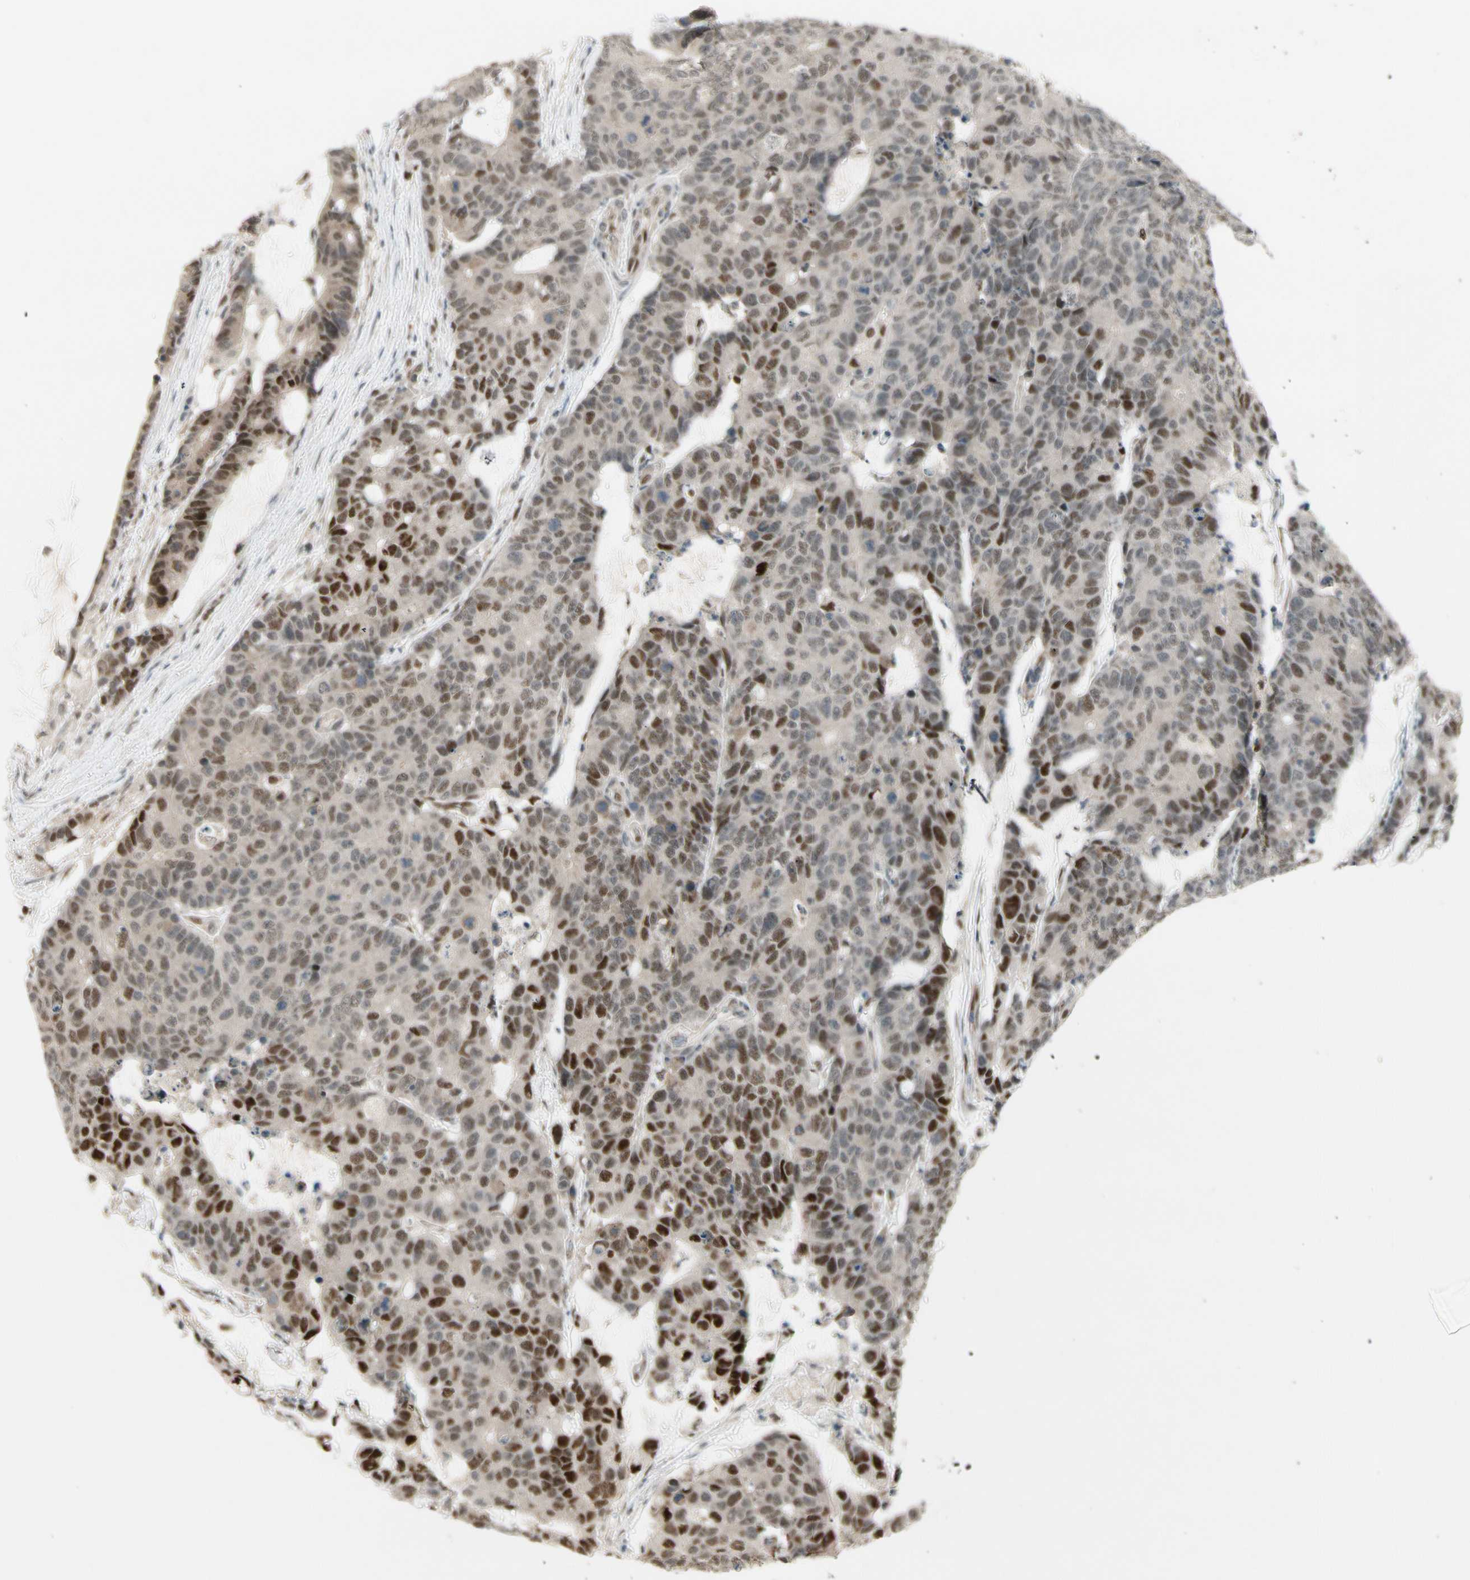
{"staining": {"intensity": "strong", "quantity": "25%-75%", "location": "nuclear"}, "tissue": "colorectal cancer", "cell_type": "Tumor cells", "image_type": "cancer", "snomed": [{"axis": "morphology", "description": "Adenocarcinoma, NOS"}, {"axis": "topography", "description": "Colon"}], "caption": "Immunohistochemistry photomicrograph of neoplastic tissue: human colorectal adenocarcinoma stained using IHC displays high levels of strong protein expression localized specifically in the nuclear of tumor cells, appearing as a nuclear brown color.", "gene": "CDK11A", "patient": {"sex": "female", "age": 86}}